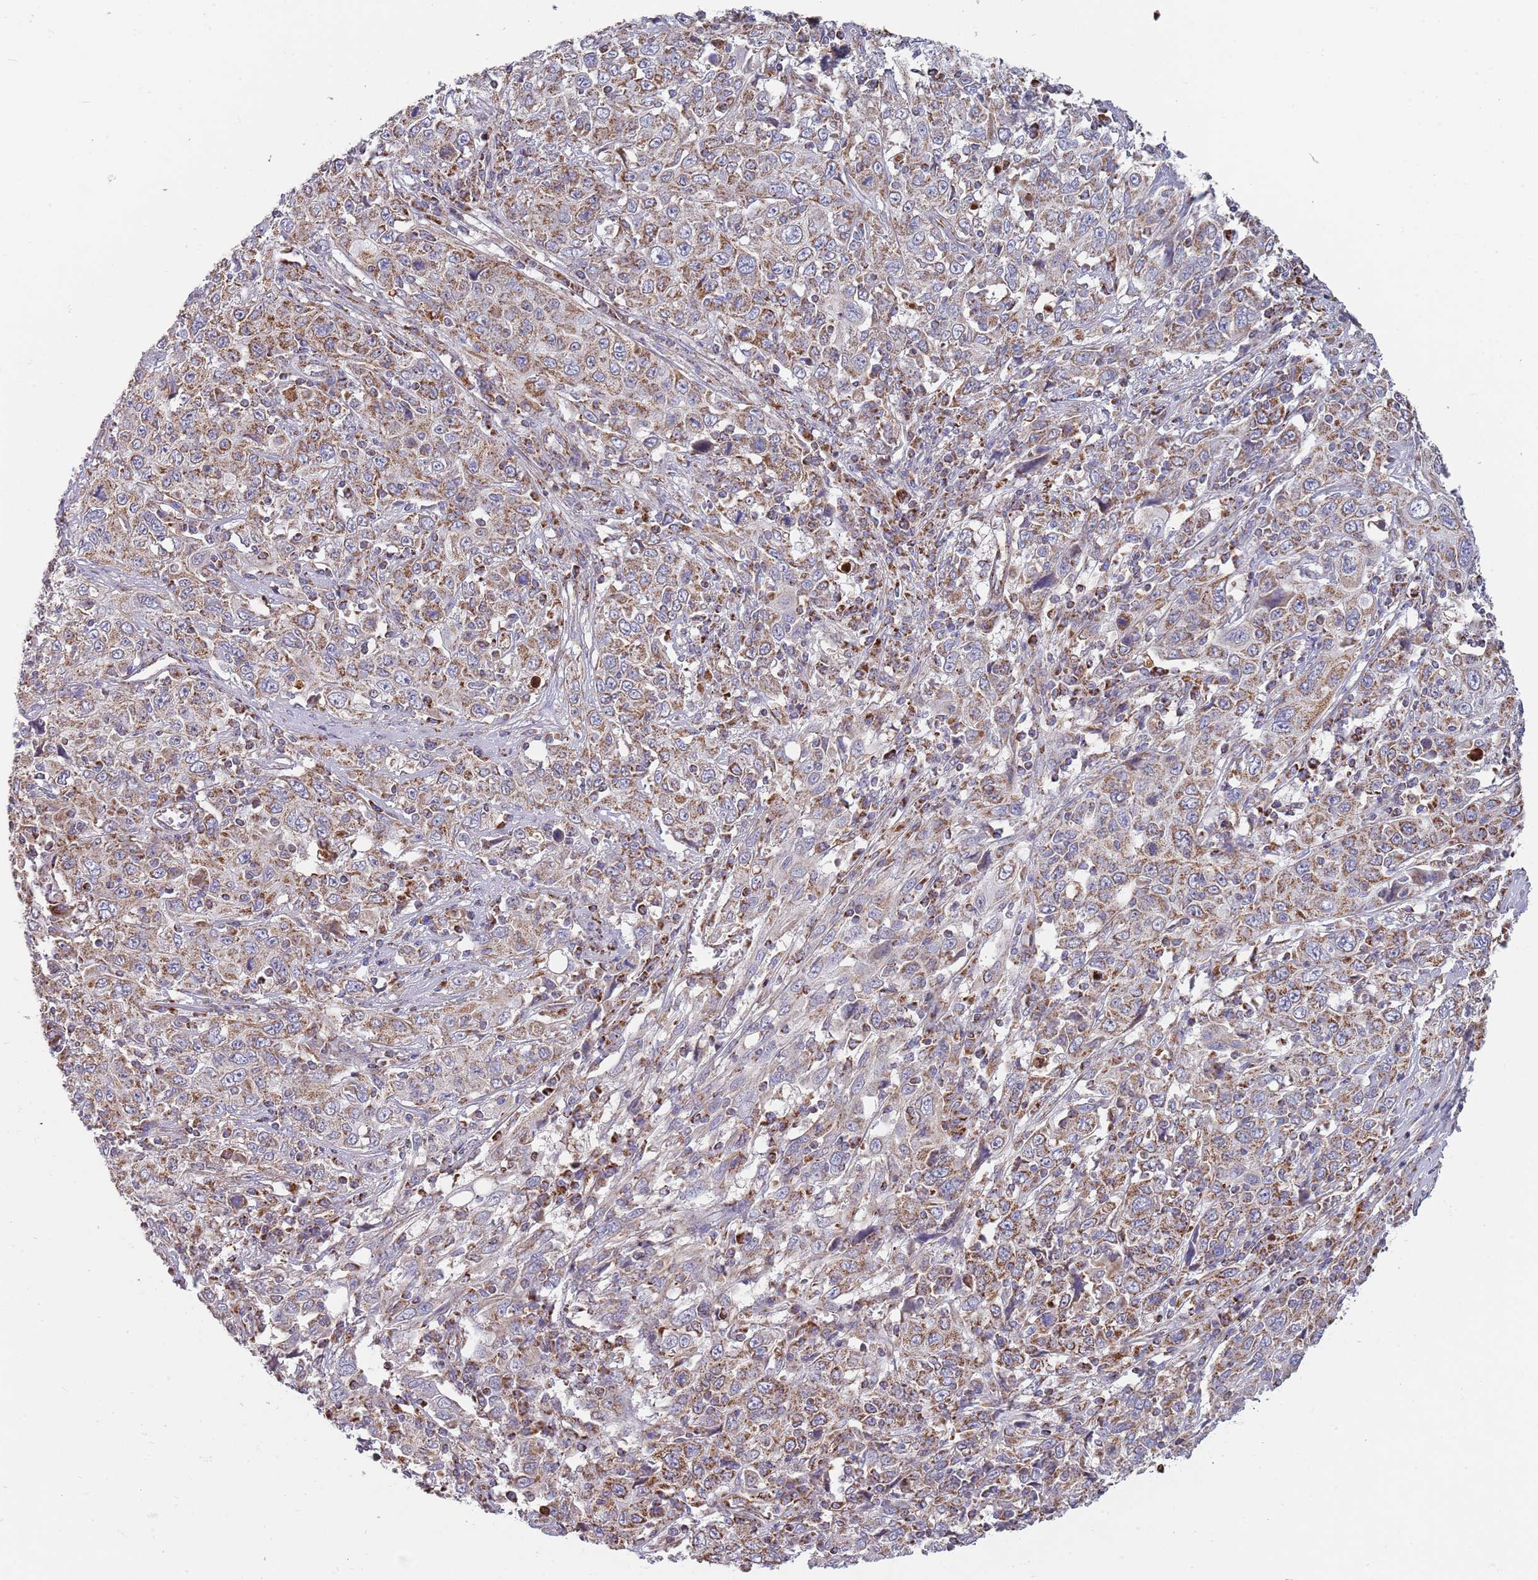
{"staining": {"intensity": "moderate", "quantity": ">75%", "location": "cytoplasmic/membranous"}, "tissue": "cervical cancer", "cell_type": "Tumor cells", "image_type": "cancer", "snomed": [{"axis": "morphology", "description": "Squamous cell carcinoma, NOS"}, {"axis": "topography", "description": "Cervix"}], "caption": "Tumor cells display moderate cytoplasmic/membranous expression in approximately >75% of cells in cervical squamous cell carcinoma.", "gene": "VPS16", "patient": {"sex": "female", "age": 46}}